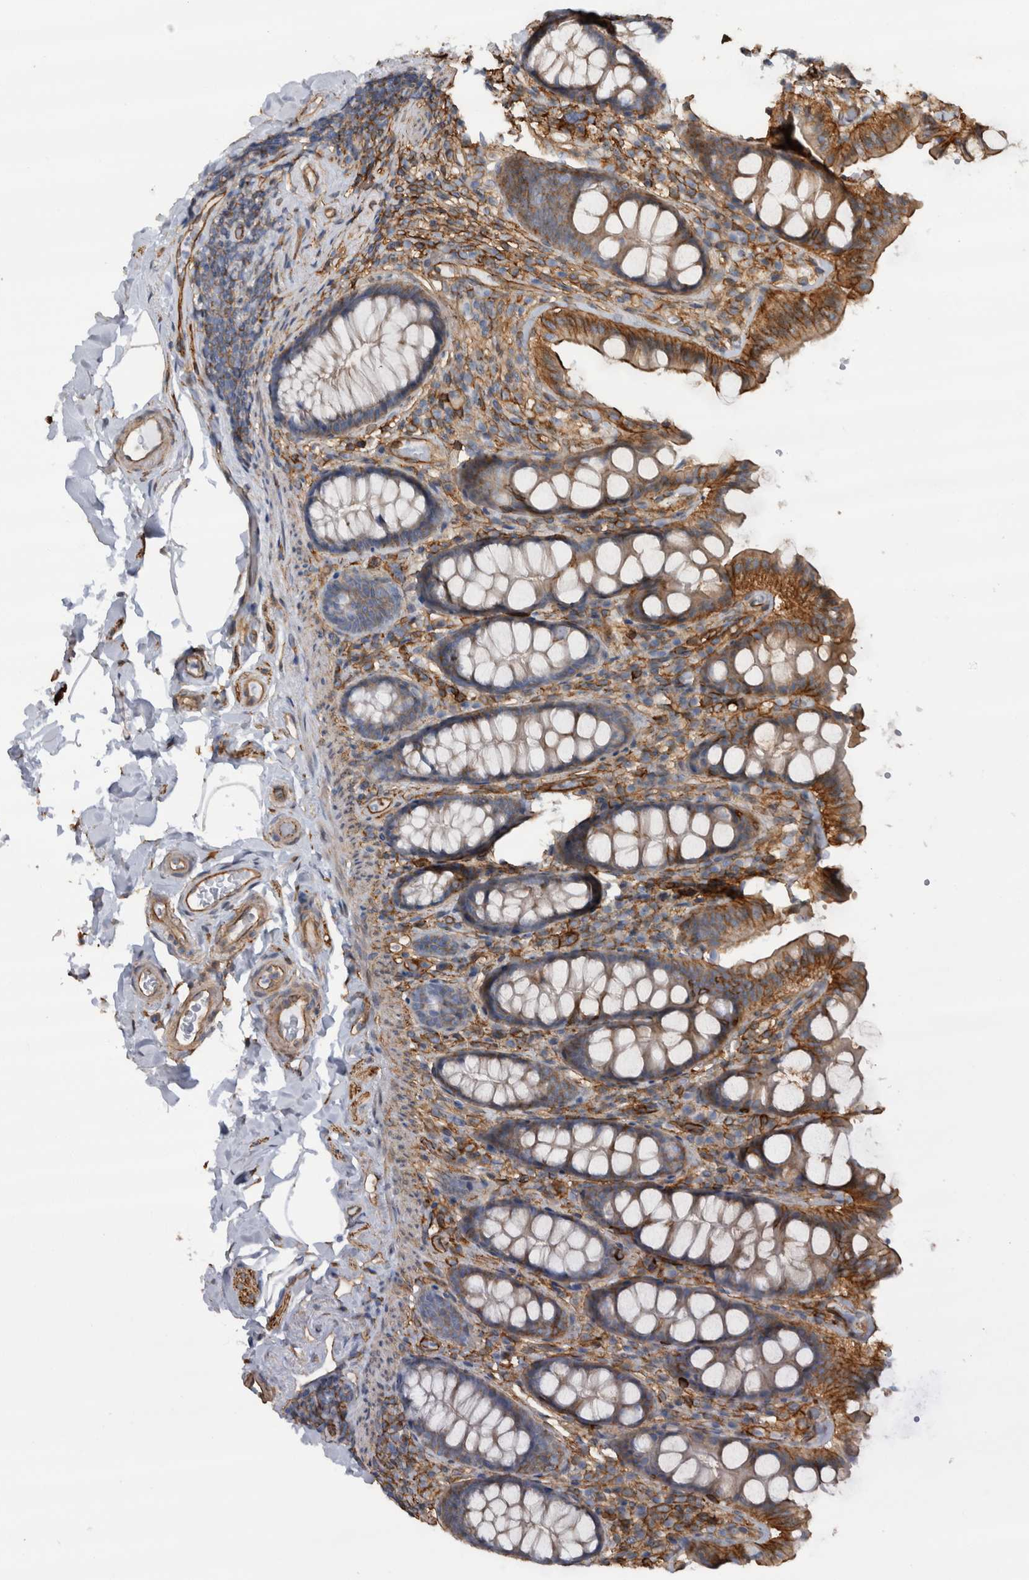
{"staining": {"intensity": "moderate", "quantity": ">75%", "location": "cytoplasmic/membranous"}, "tissue": "colon", "cell_type": "Endothelial cells", "image_type": "normal", "snomed": [{"axis": "morphology", "description": "Normal tissue, NOS"}, {"axis": "topography", "description": "Colon"}, {"axis": "topography", "description": "Peripheral nerve tissue"}], "caption": "Immunohistochemistry (IHC) (DAB) staining of benign human colon demonstrates moderate cytoplasmic/membranous protein staining in approximately >75% of endothelial cells.", "gene": "AHNAK", "patient": {"sex": "female", "age": 61}}